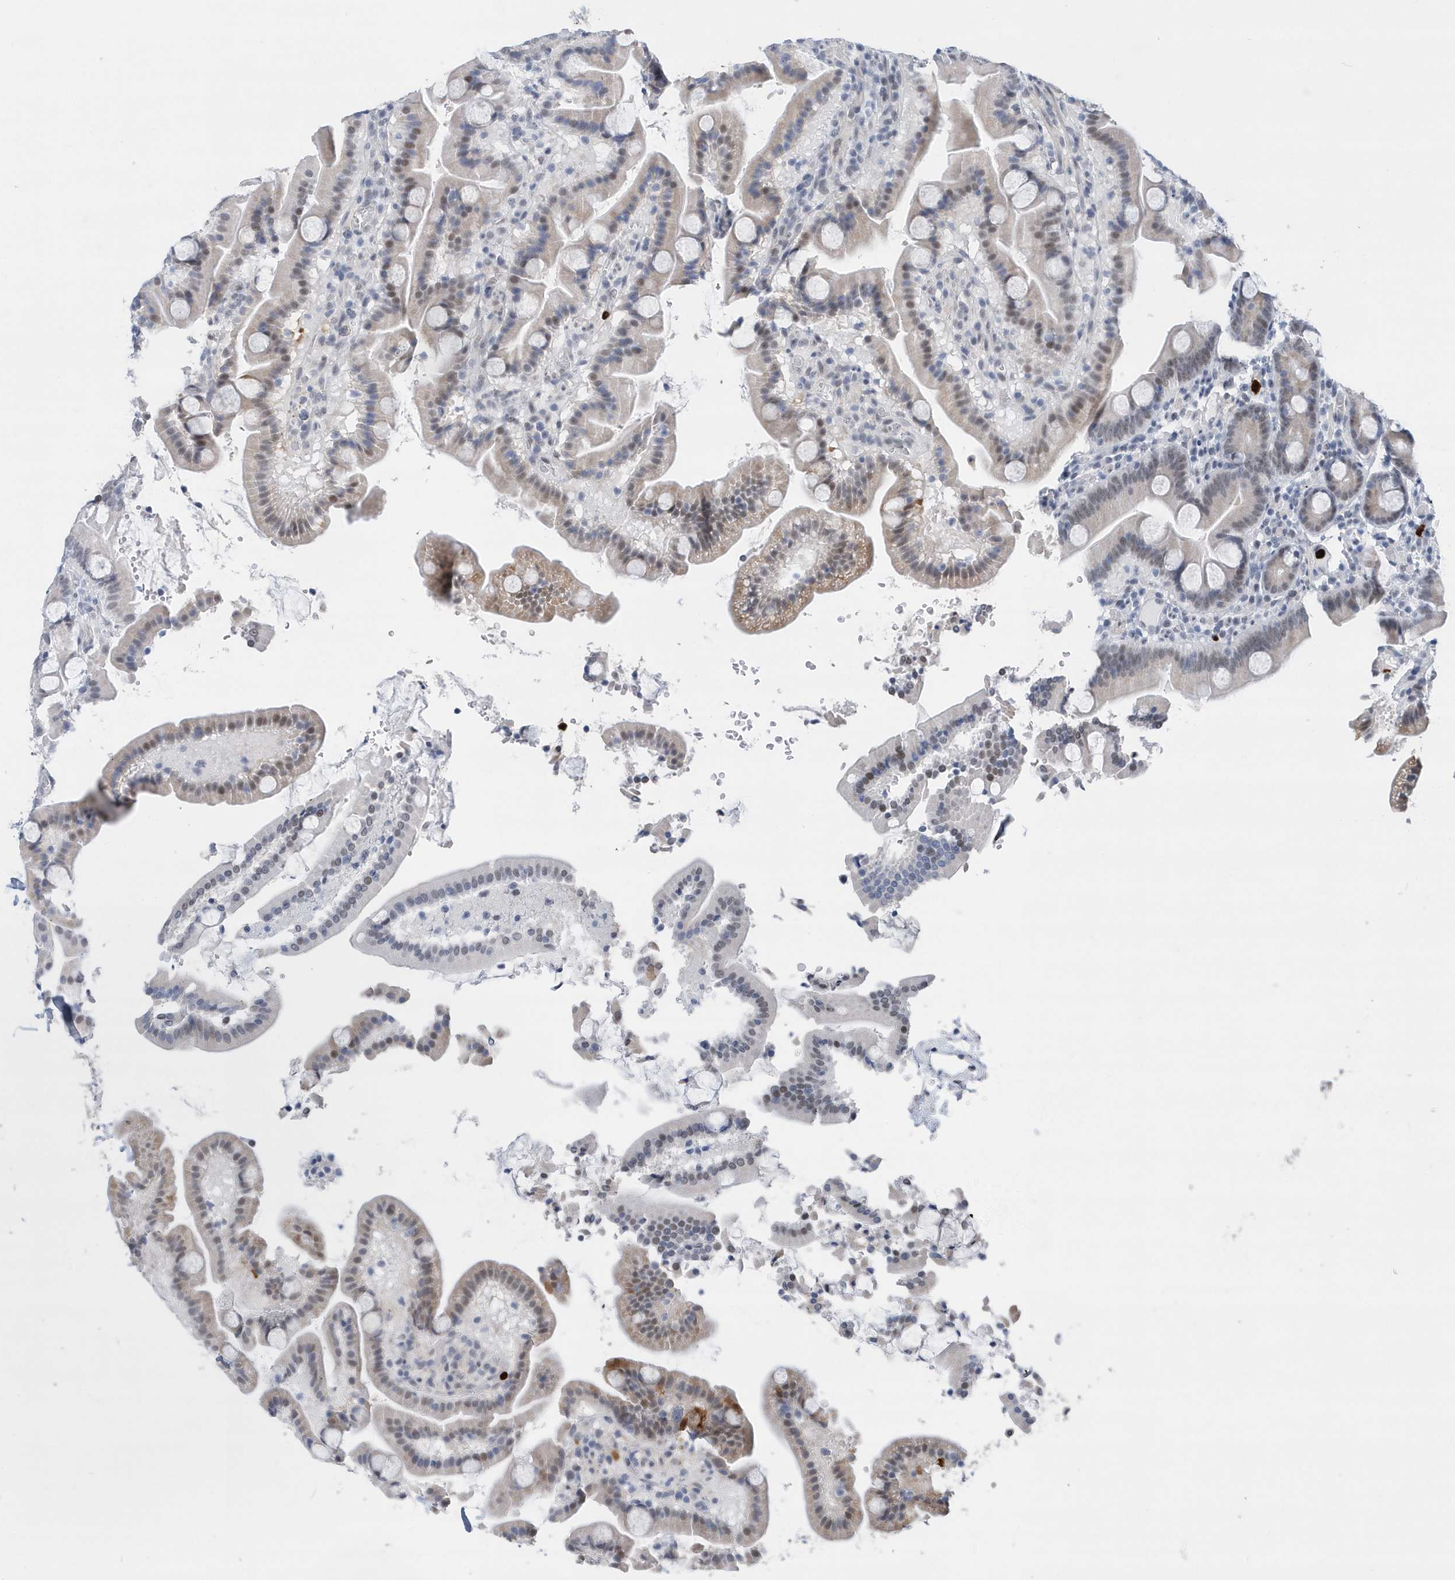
{"staining": {"intensity": "weak", "quantity": "<25%", "location": "nuclear"}, "tissue": "duodenum", "cell_type": "Glandular cells", "image_type": "normal", "snomed": [{"axis": "morphology", "description": "Normal tissue, NOS"}, {"axis": "topography", "description": "Duodenum"}], "caption": "Immunohistochemistry histopathology image of benign duodenum: human duodenum stained with DAB (3,3'-diaminobenzidine) exhibits no significant protein expression in glandular cells.", "gene": "RPP30", "patient": {"sex": "male", "age": 55}}